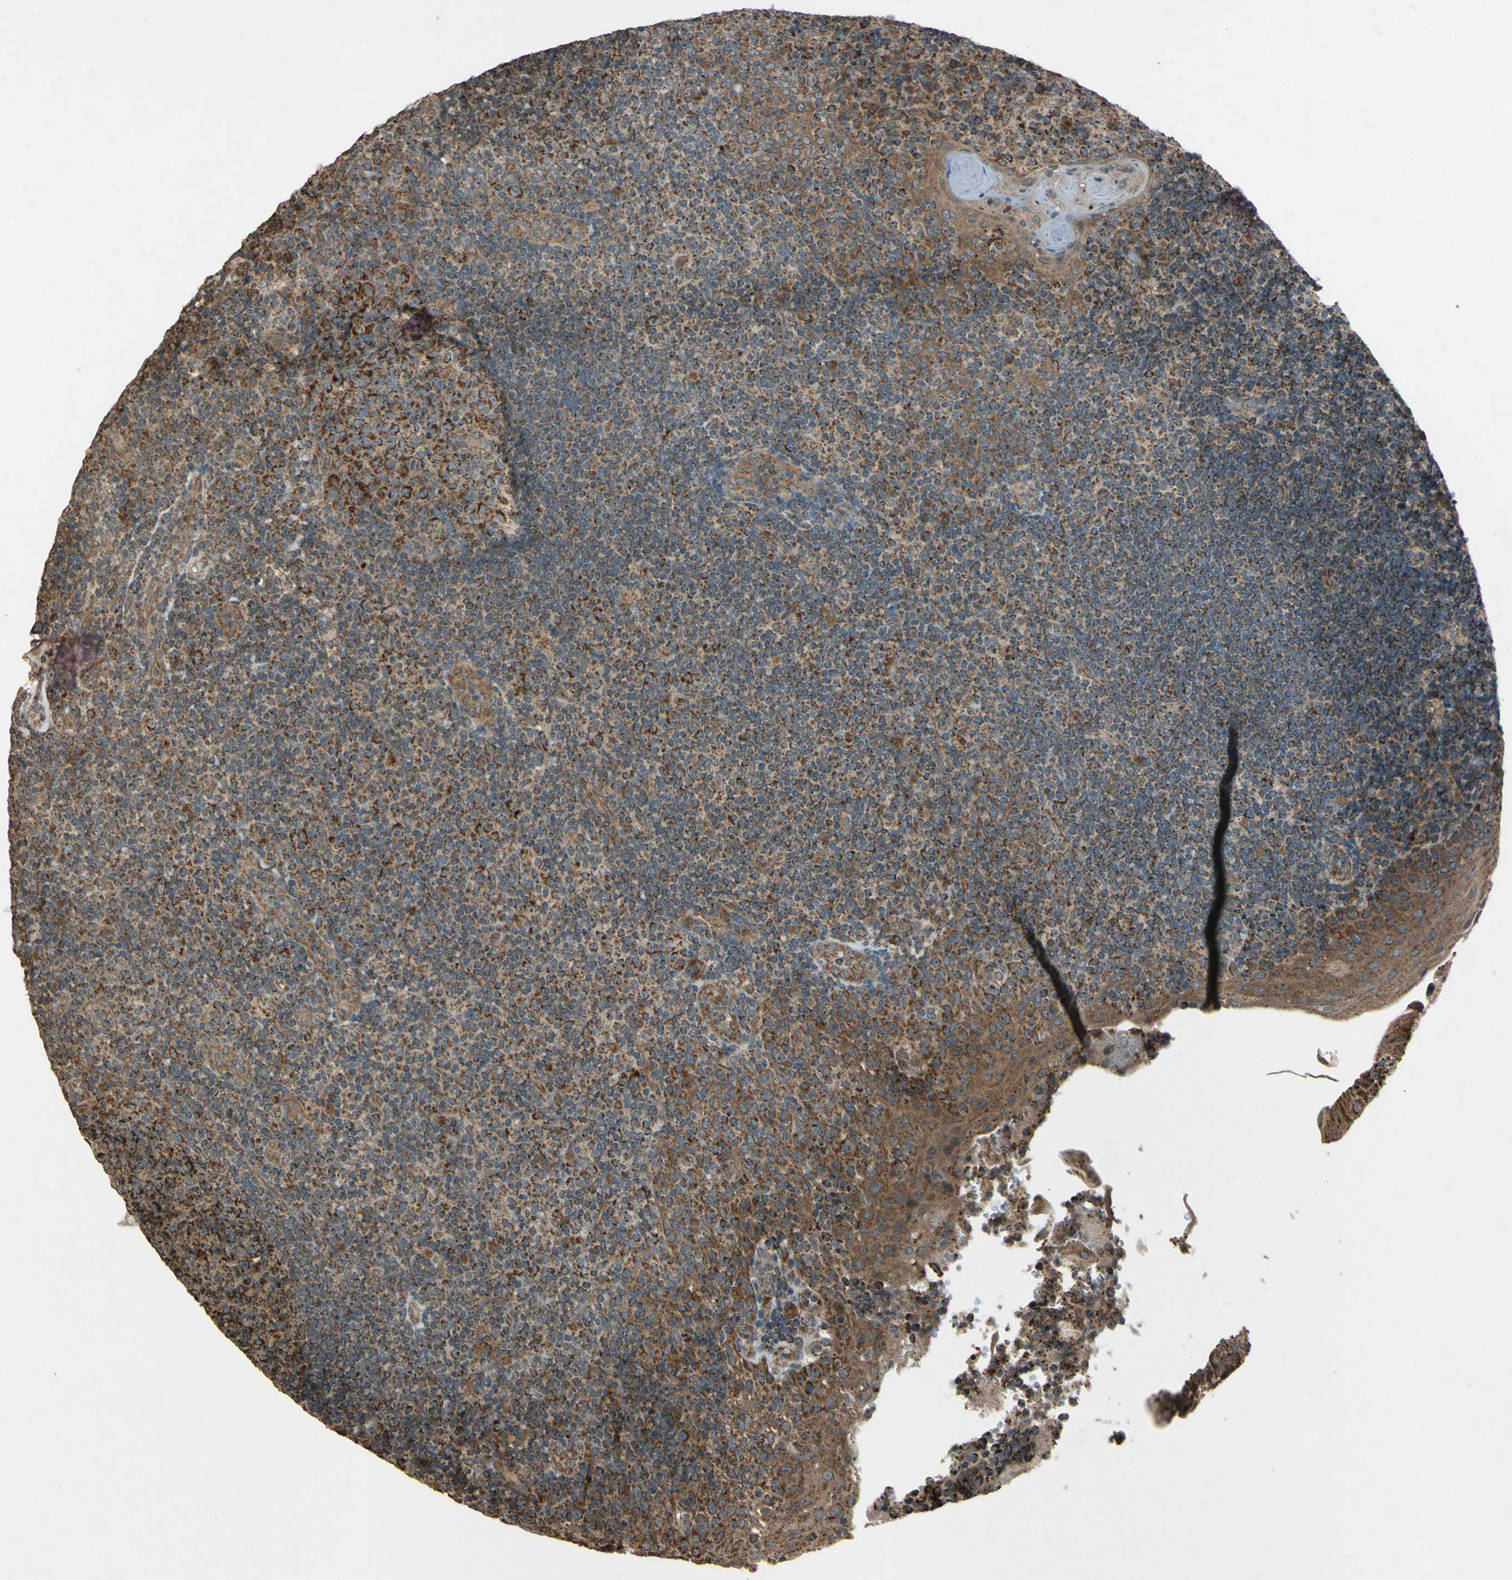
{"staining": {"intensity": "strong", "quantity": ">75%", "location": "cytoplasmic/membranous"}, "tissue": "tonsil", "cell_type": "Germinal center cells", "image_type": "normal", "snomed": [{"axis": "morphology", "description": "Normal tissue, NOS"}, {"axis": "topography", "description": "Tonsil"}], "caption": "Immunohistochemistry (IHC) image of unremarkable tonsil stained for a protein (brown), which shows high levels of strong cytoplasmic/membranous staining in about >75% of germinal center cells.", "gene": "ACOT8", "patient": {"sex": "female", "age": 40}}